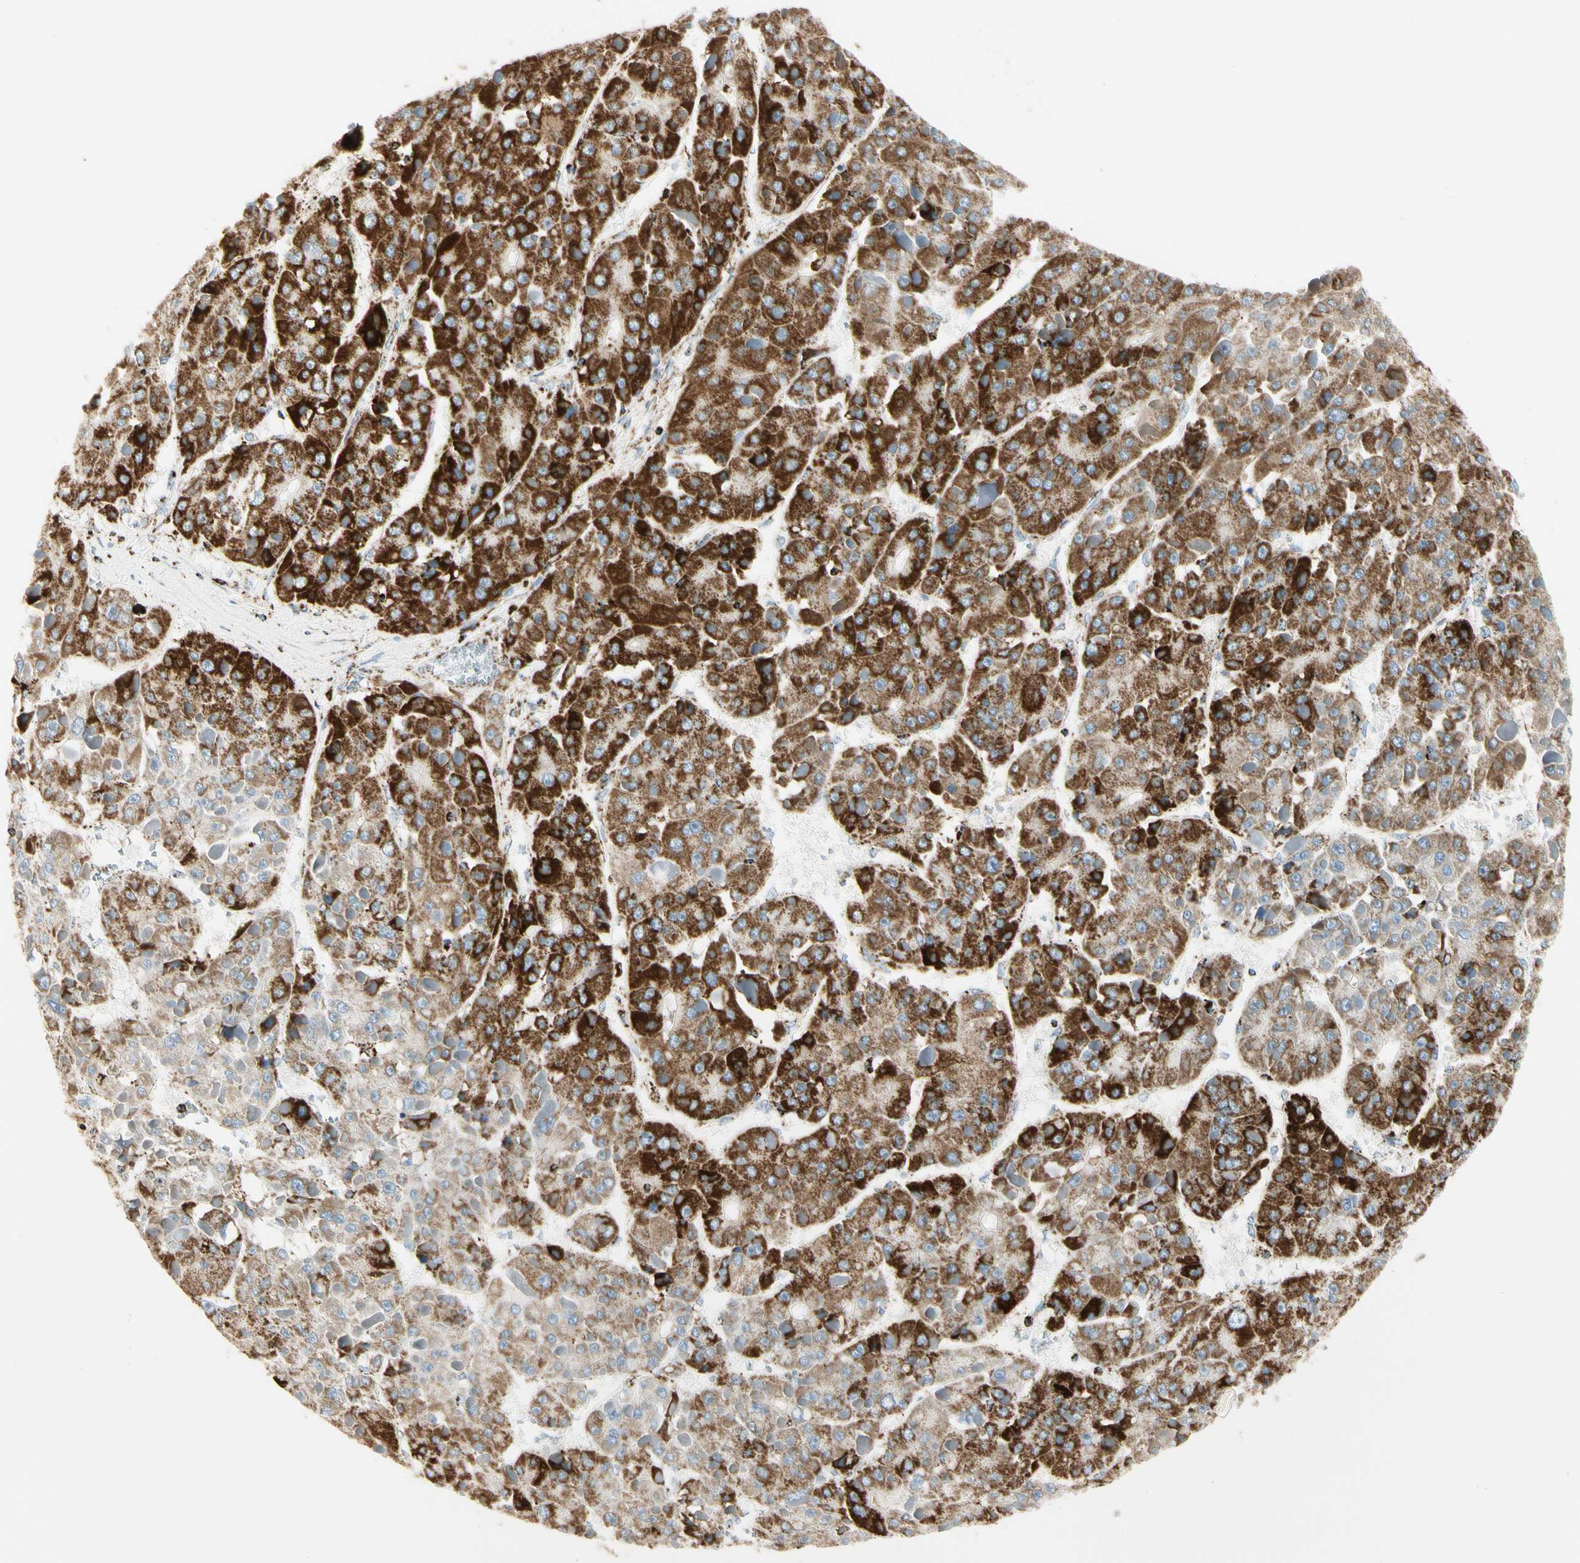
{"staining": {"intensity": "strong", "quantity": ">75%", "location": "cytoplasmic/membranous"}, "tissue": "liver cancer", "cell_type": "Tumor cells", "image_type": "cancer", "snomed": [{"axis": "morphology", "description": "Carcinoma, Hepatocellular, NOS"}, {"axis": "topography", "description": "Liver"}], "caption": "About >75% of tumor cells in liver cancer display strong cytoplasmic/membranous protein staining as visualized by brown immunohistochemical staining.", "gene": "ME2", "patient": {"sex": "female", "age": 73}}